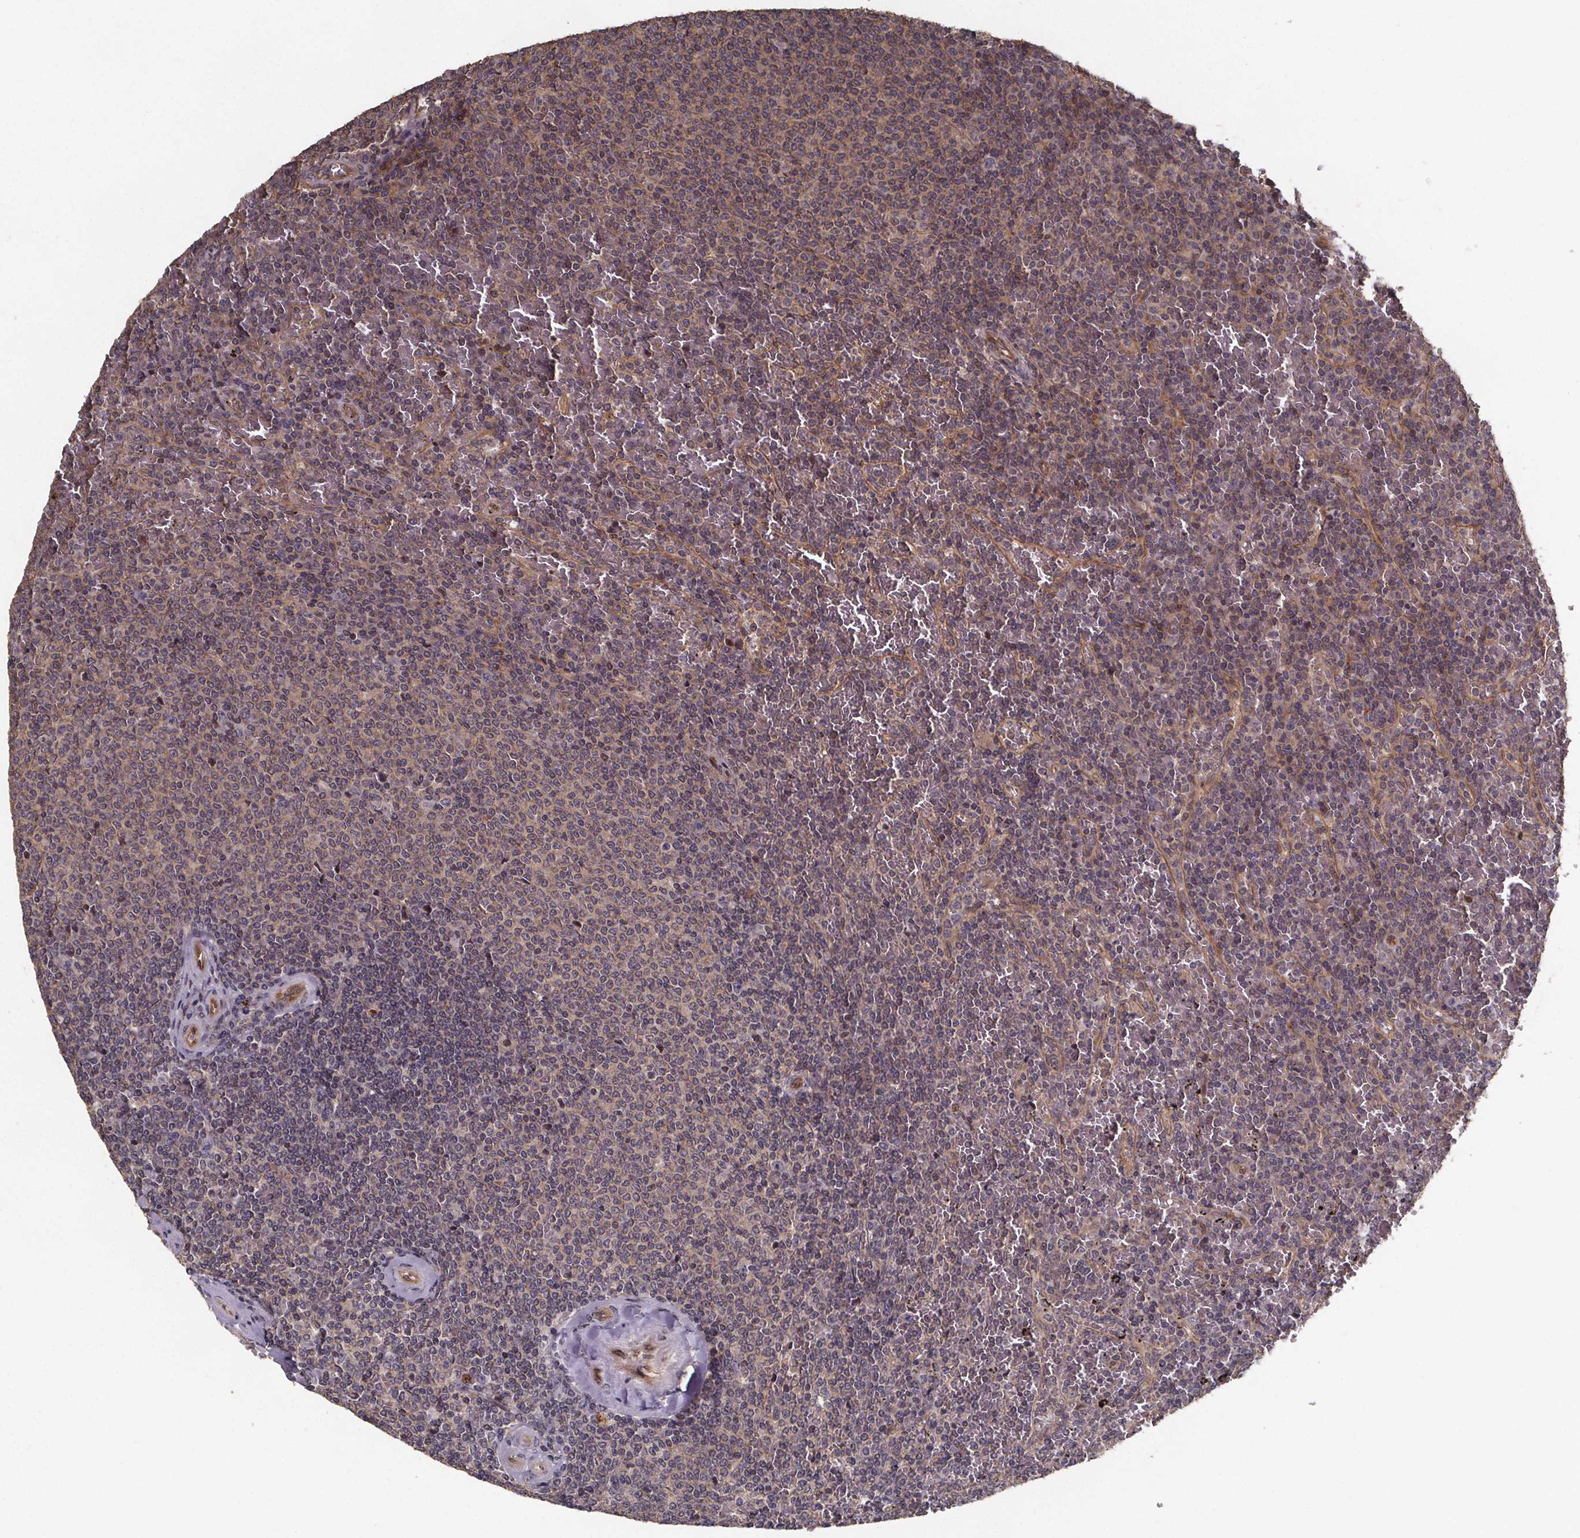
{"staining": {"intensity": "negative", "quantity": "none", "location": "none"}, "tissue": "lymphoma", "cell_type": "Tumor cells", "image_type": "cancer", "snomed": [{"axis": "morphology", "description": "Malignant lymphoma, non-Hodgkin's type, Low grade"}, {"axis": "topography", "description": "Spleen"}], "caption": "Photomicrograph shows no protein staining in tumor cells of lymphoma tissue.", "gene": "PIERCE2", "patient": {"sex": "female", "age": 77}}